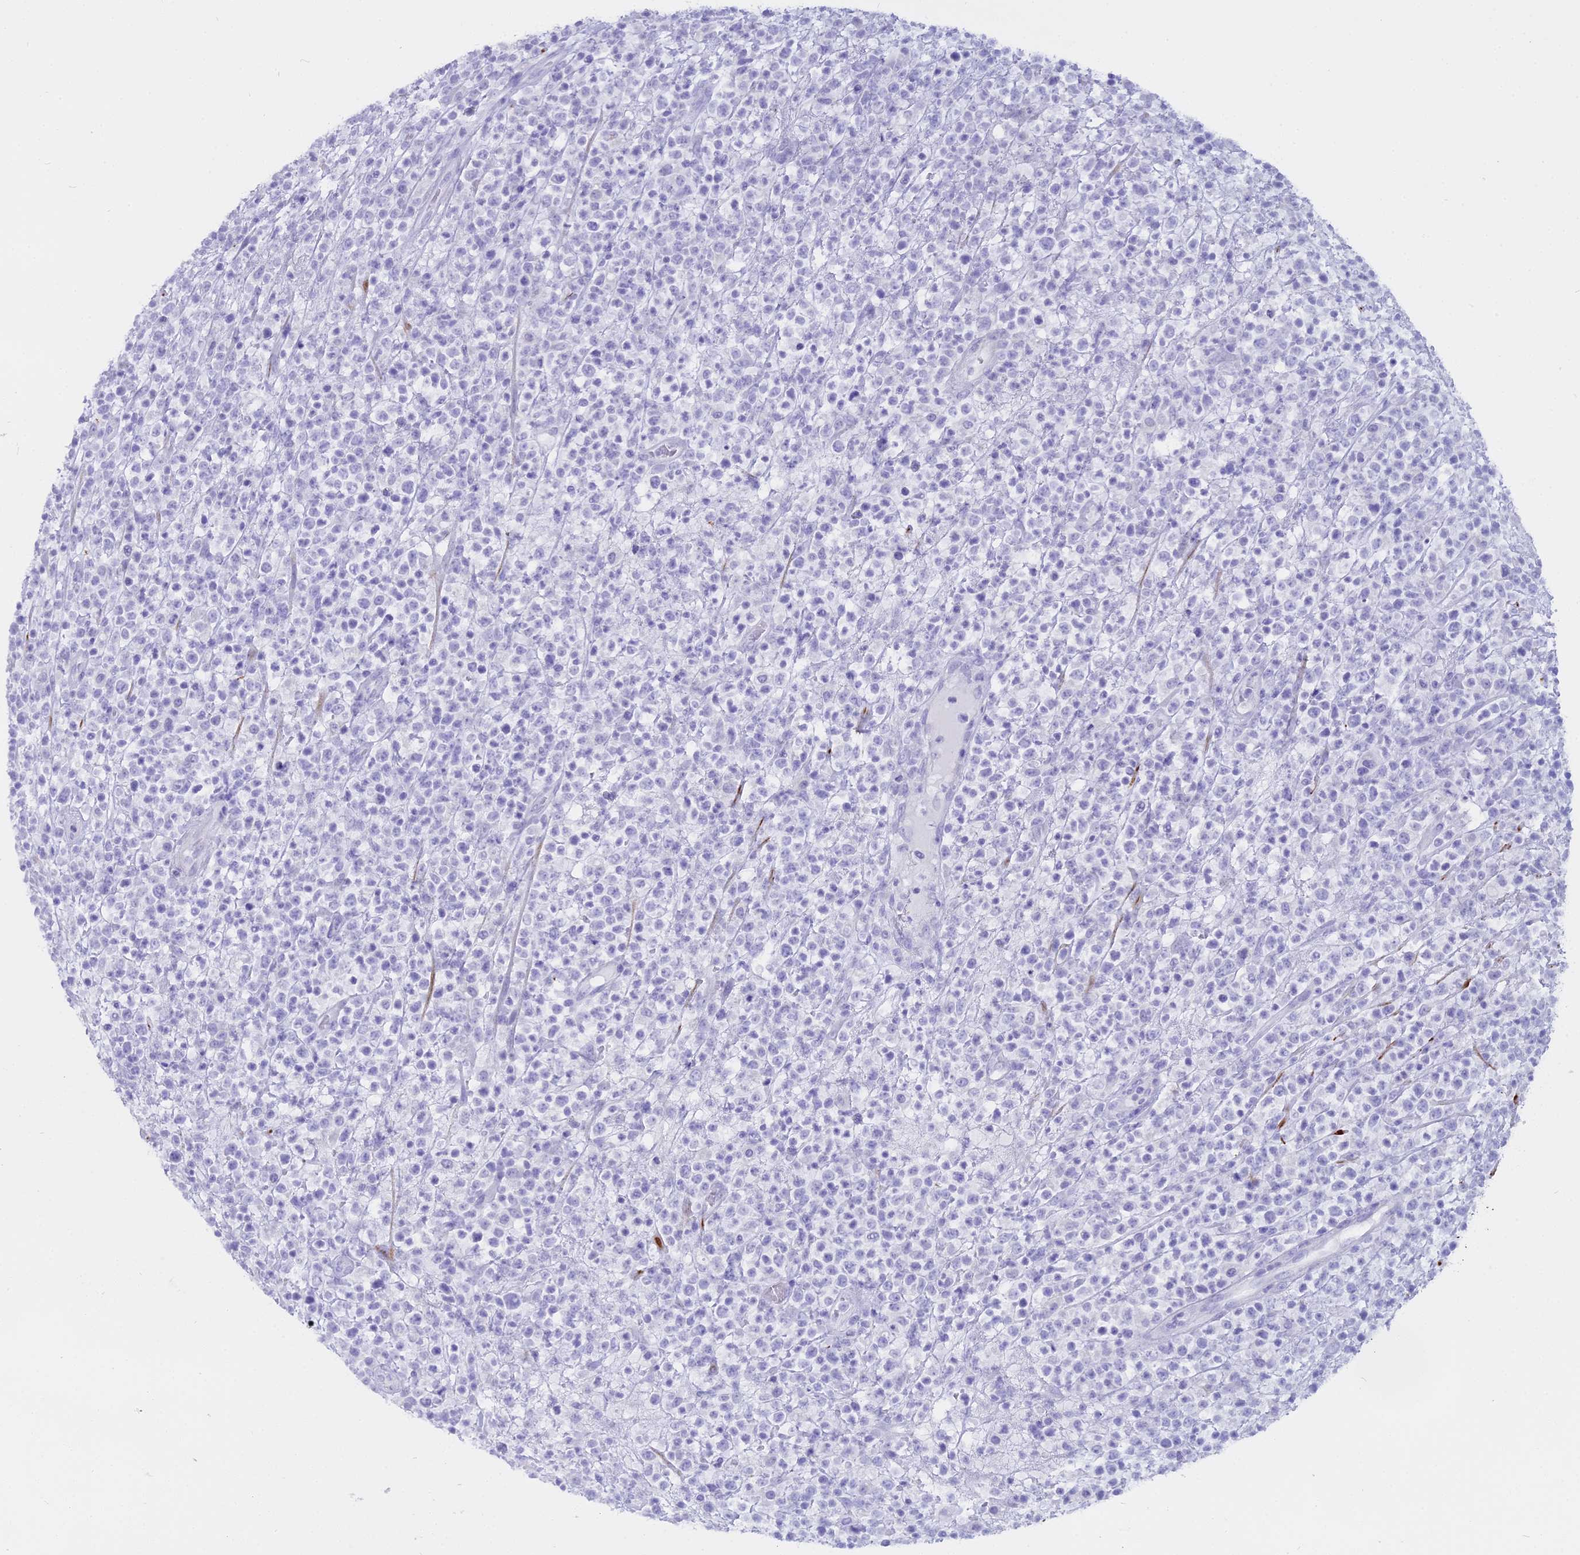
{"staining": {"intensity": "negative", "quantity": "none", "location": "none"}, "tissue": "lymphoma", "cell_type": "Tumor cells", "image_type": "cancer", "snomed": [{"axis": "morphology", "description": "Malignant lymphoma, non-Hodgkin's type, High grade"}, {"axis": "topography", "description": "Colon"}], "caption": "DAB (3,3'-diaminobenzidine) immunohistochemical staining of lymphoma reveals no significant positivity in tumor cells.", "gene": "ALPP", "patient": {"sex": "female", "age": 53}}